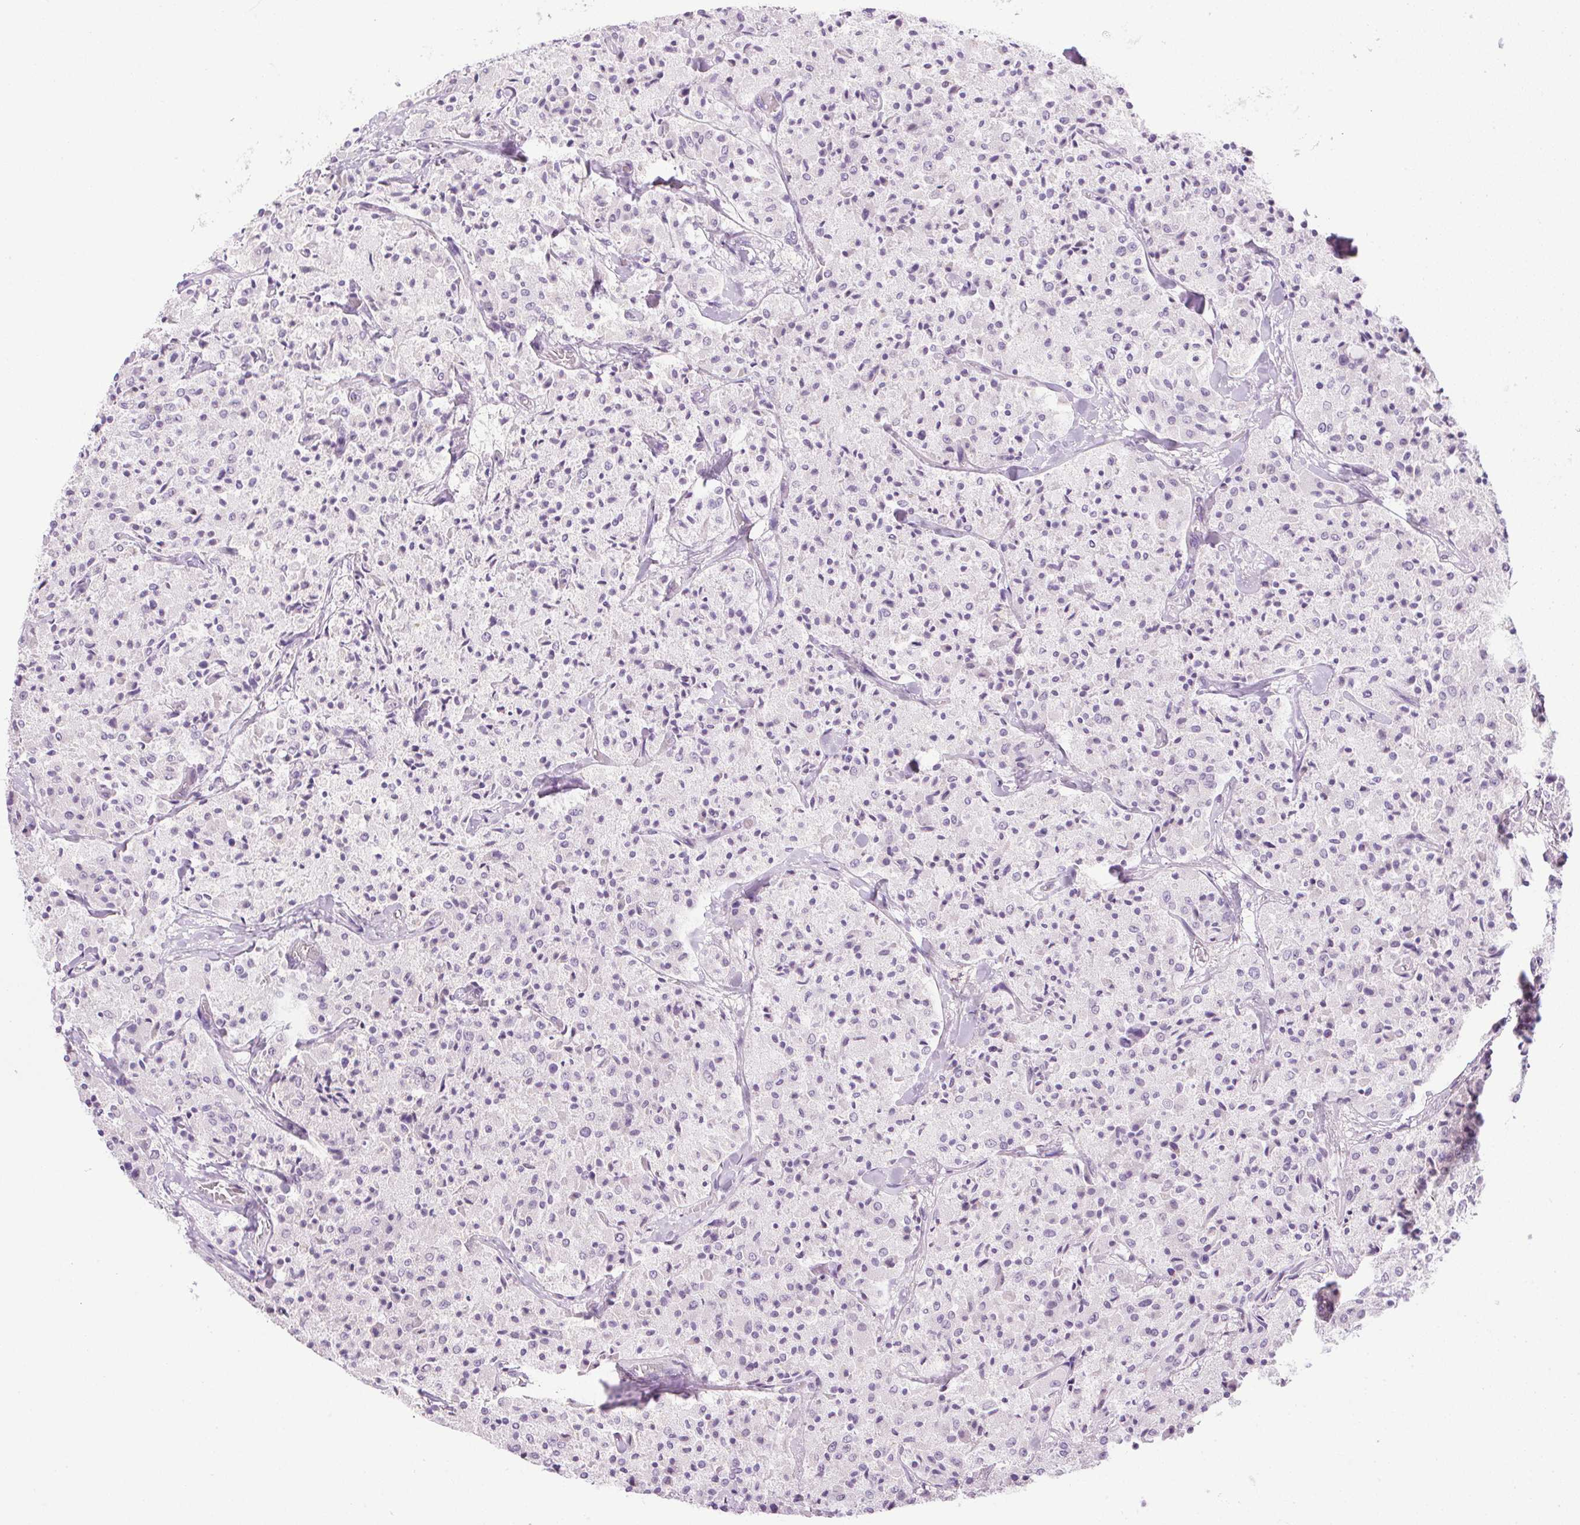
{"staining": {"intensity": "negative", "quantity": "none", "location": "none"}, "tissue": "carcinoid", "cell_type": "Tumor cells", "image_type": "cancer", "snomed": [{"axis": "morphology", "description": "Carcinoid, malignant, NOS"}, {"axis": "topography", "description": "Lung"}], "caption": "DAB immunohistochemical staining of carcinoid (malignant) shows no significant positivity in tumor cells. The staining is performed using DAB brown chromogen with nuclei counter-stained in using hematoxylin.", "gene": "PRL", "patient": {"sex": "male", "age": 71}}